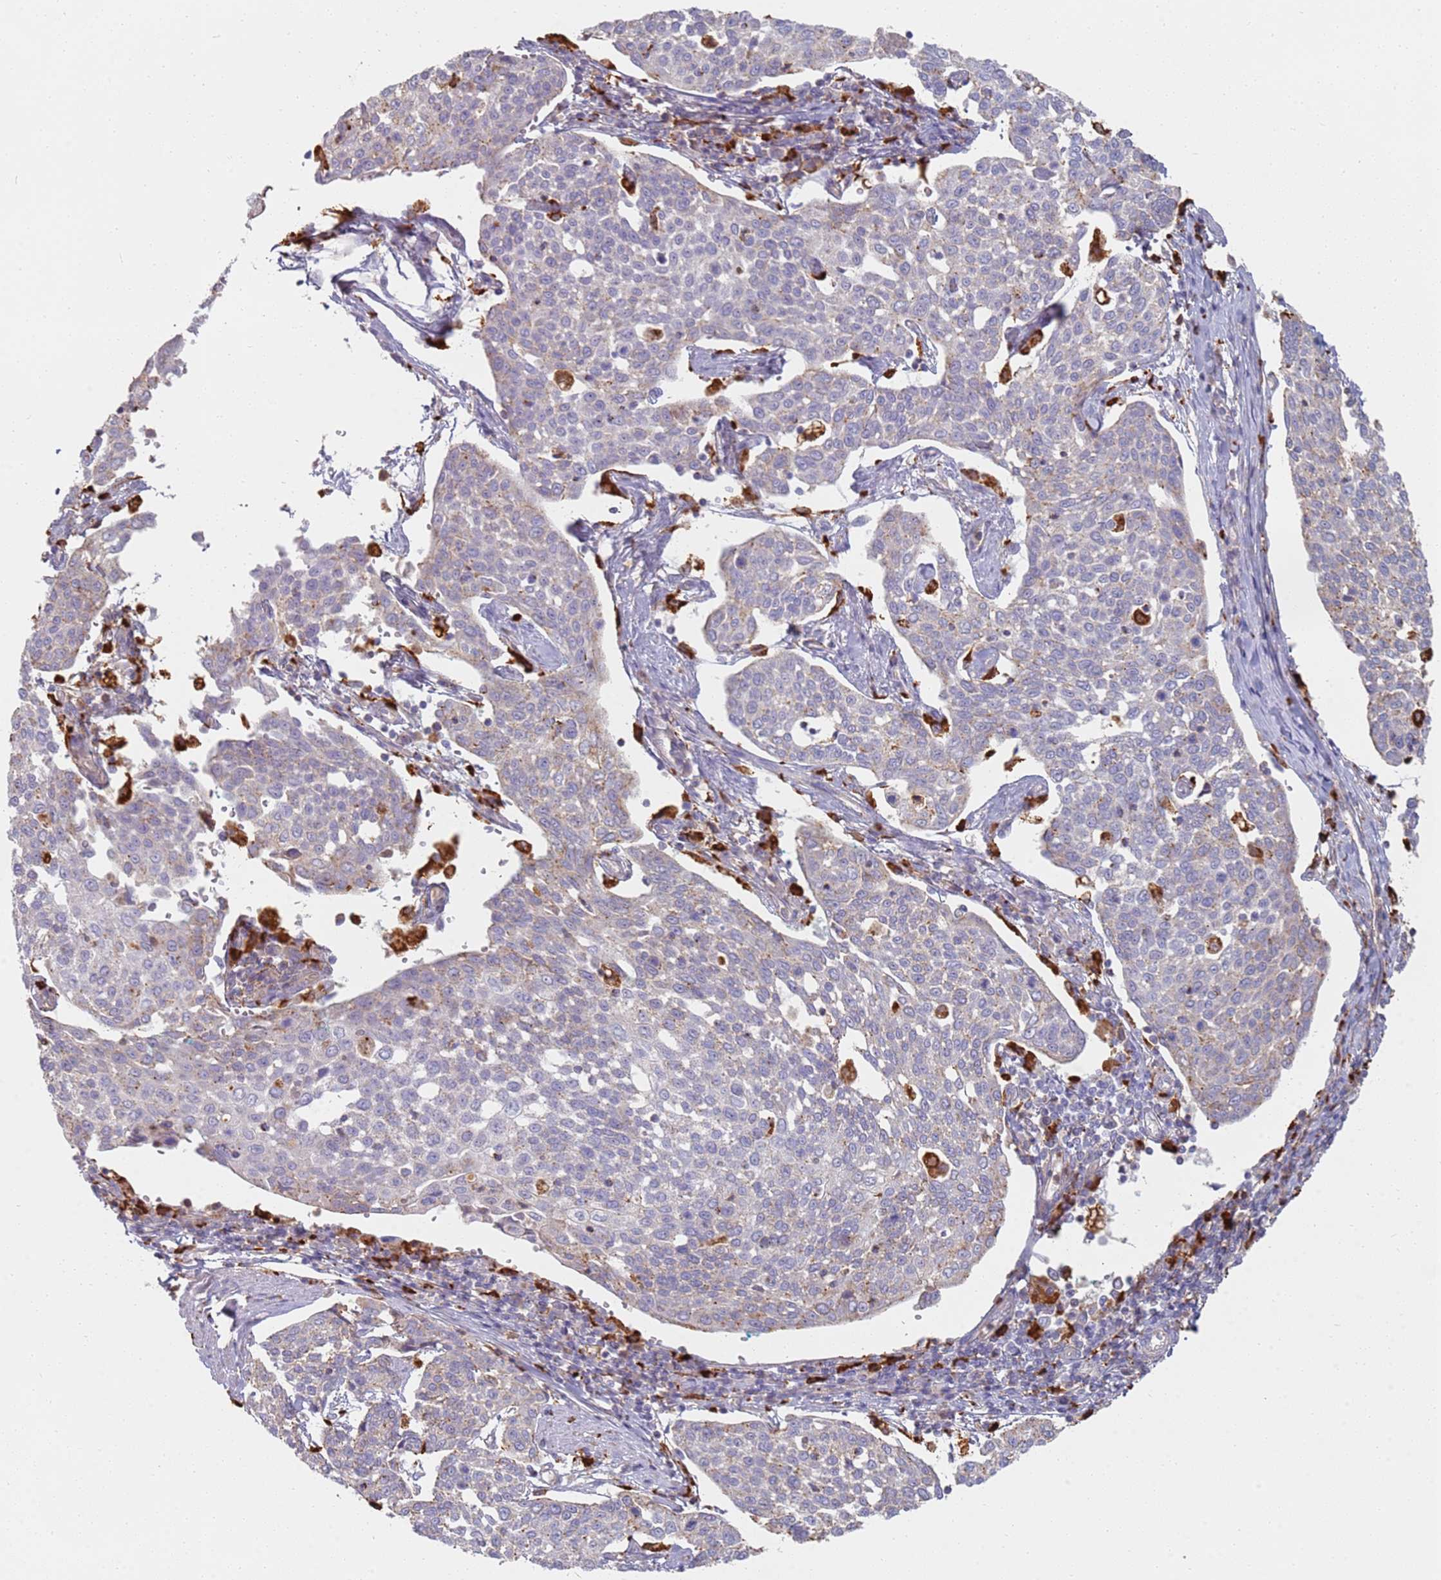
{"staining": {"intensity": "negative", "quantity": "none", "location": "none"}, "tissue": "cervical cancer", "cell_type": "Tumor cells", "image_type": "cancer", "snomed": [{"axis": "morphology", "description": "Squamous cell carcinoma, NOS"}, {"axis": "topography", "description": "Cervix"}], "caption": "This is an IHC micrograph of cervical cancer. There is no staining in tumor cells.", "gene": "TMEM229B", "patient": {"sex": "female", "age": 34}}